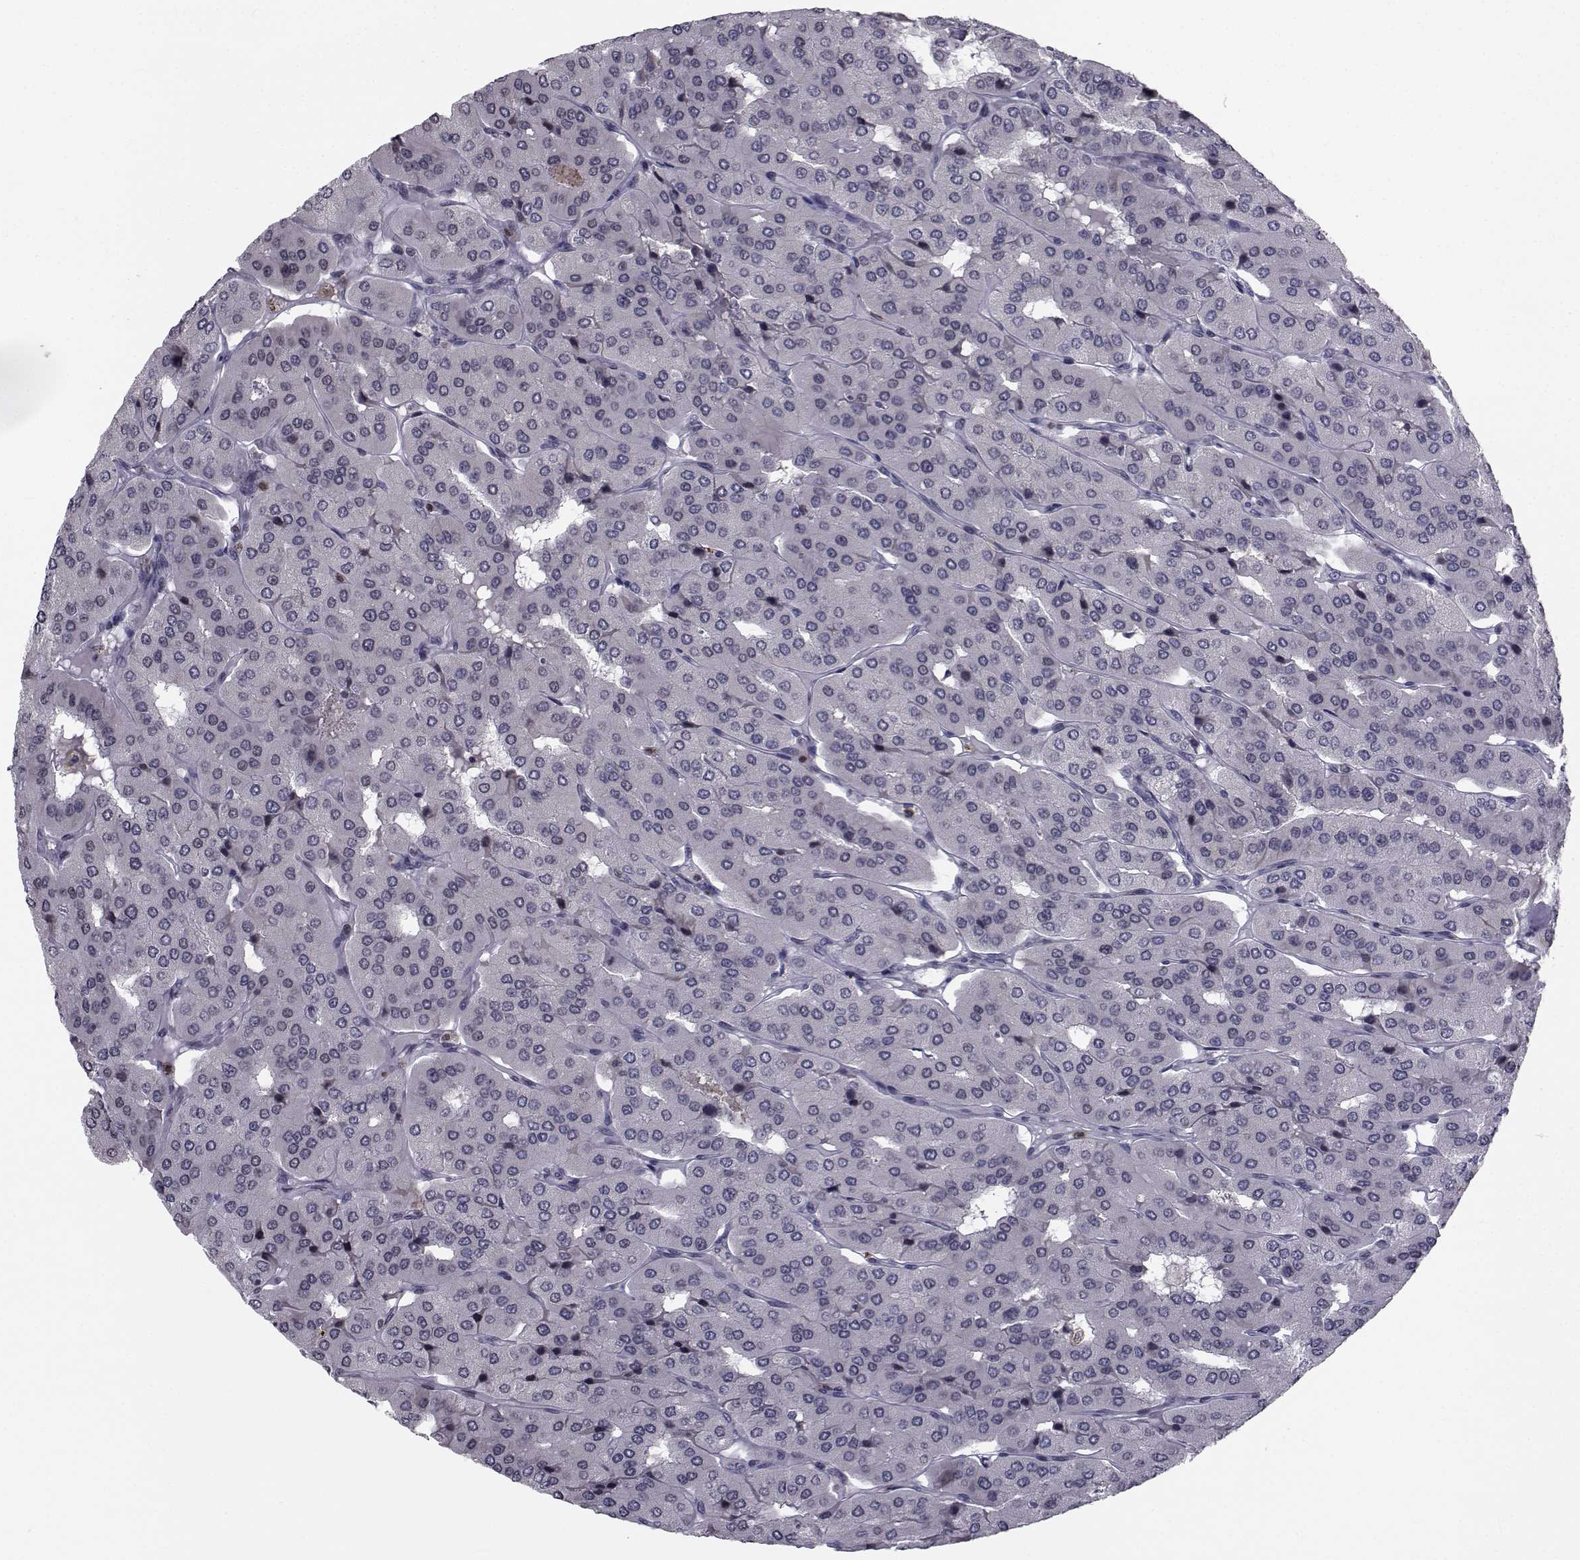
{"staining": {"intensity": "negative", "quantity": "none", "location": "none"}, "tissue": "parathyroid gland", "cell_type": "Glandular cells", "image_type": "normal", "snomed": [{"axis": "morphology", "description": "Normal tissue, NOS"}, {"axis": "morphology", "description": "Adenoma, NOS"}, {"axis": "topography", "description": "Parathyroid gland"}], "caption": "Immunohistochemistry (IHC) micrograph of unremarkable parathyroid gland: human parathyroid gland stained with DAB (3,3'-diaminobenzidine) reveals no significant protein staining in glandular cells. (DAB (3,3'-diaminobenzidine) immunohistochemistry (IHC) visualized using brightfield microscopy, high magnification).", "gene": "PCP4L1", "patient": {"sex": "female", "age": 86}}